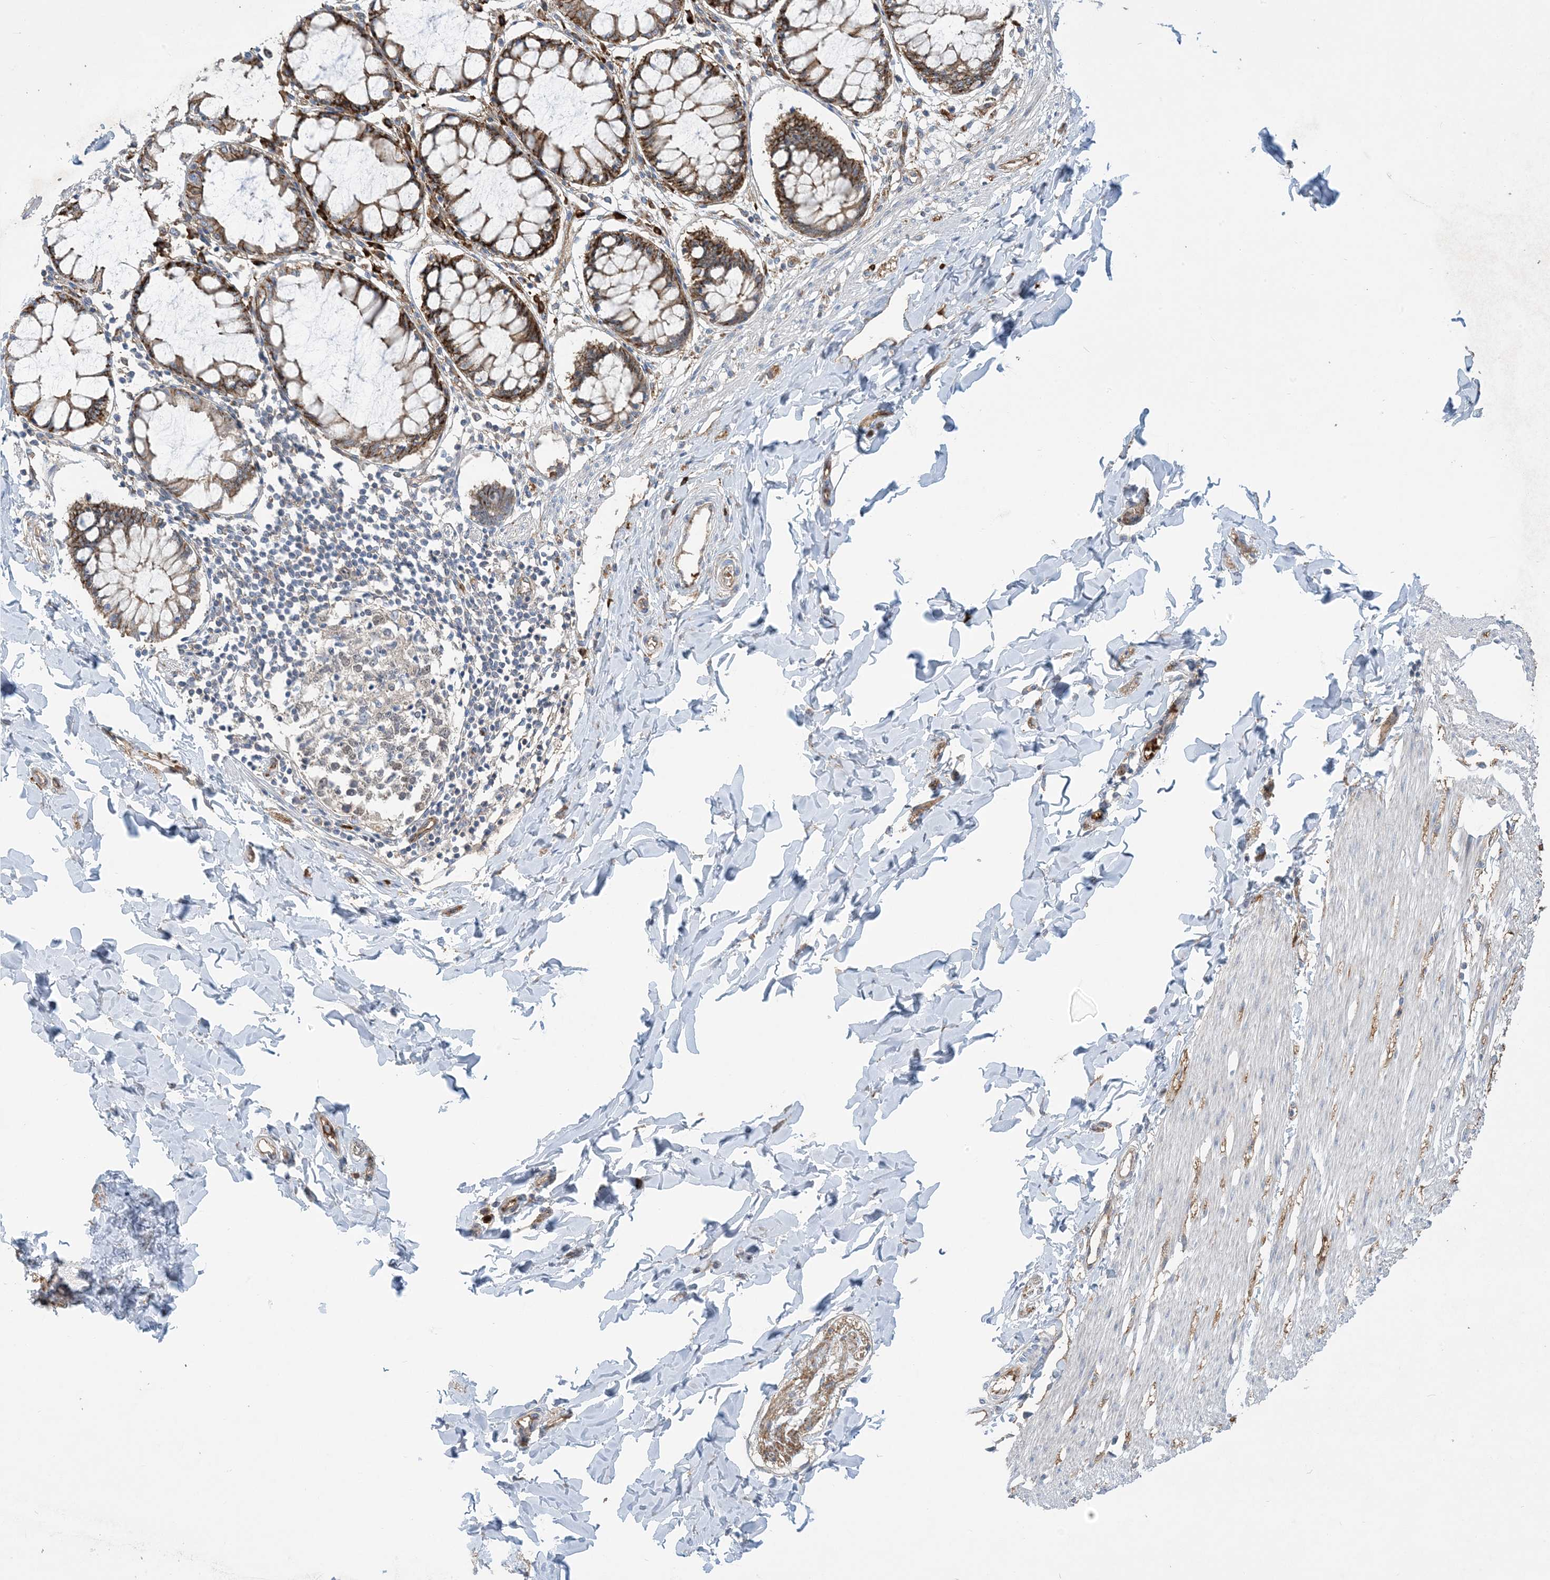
{"staining": {"intensity": "weak", "quantity": "<25%", "location": "cytoplasmic/membranous"}, "tissue": "smooth muscle", "cell_type": "Smooth muscle cells", "image_type": "normal", "snomed": [{"axis": "morphology", "description": "Normal tissue, NOS"}, {"axis": "morphology", "description": "Adenocarcinoma, NOS"}, {"axis": "topography", "description": "Colon"}, {"axis": "topography", "description": "Peripheral nerve tissue"}], "caption": "This image is of benign smooth muscle stained with immunohistochemistry to label a protein in brown with the nuclei are counter-stained blue. There is no staining in smooth muscle cells.", "gene": "AOC1", "patient": {"sex": "male", "age": 14}}